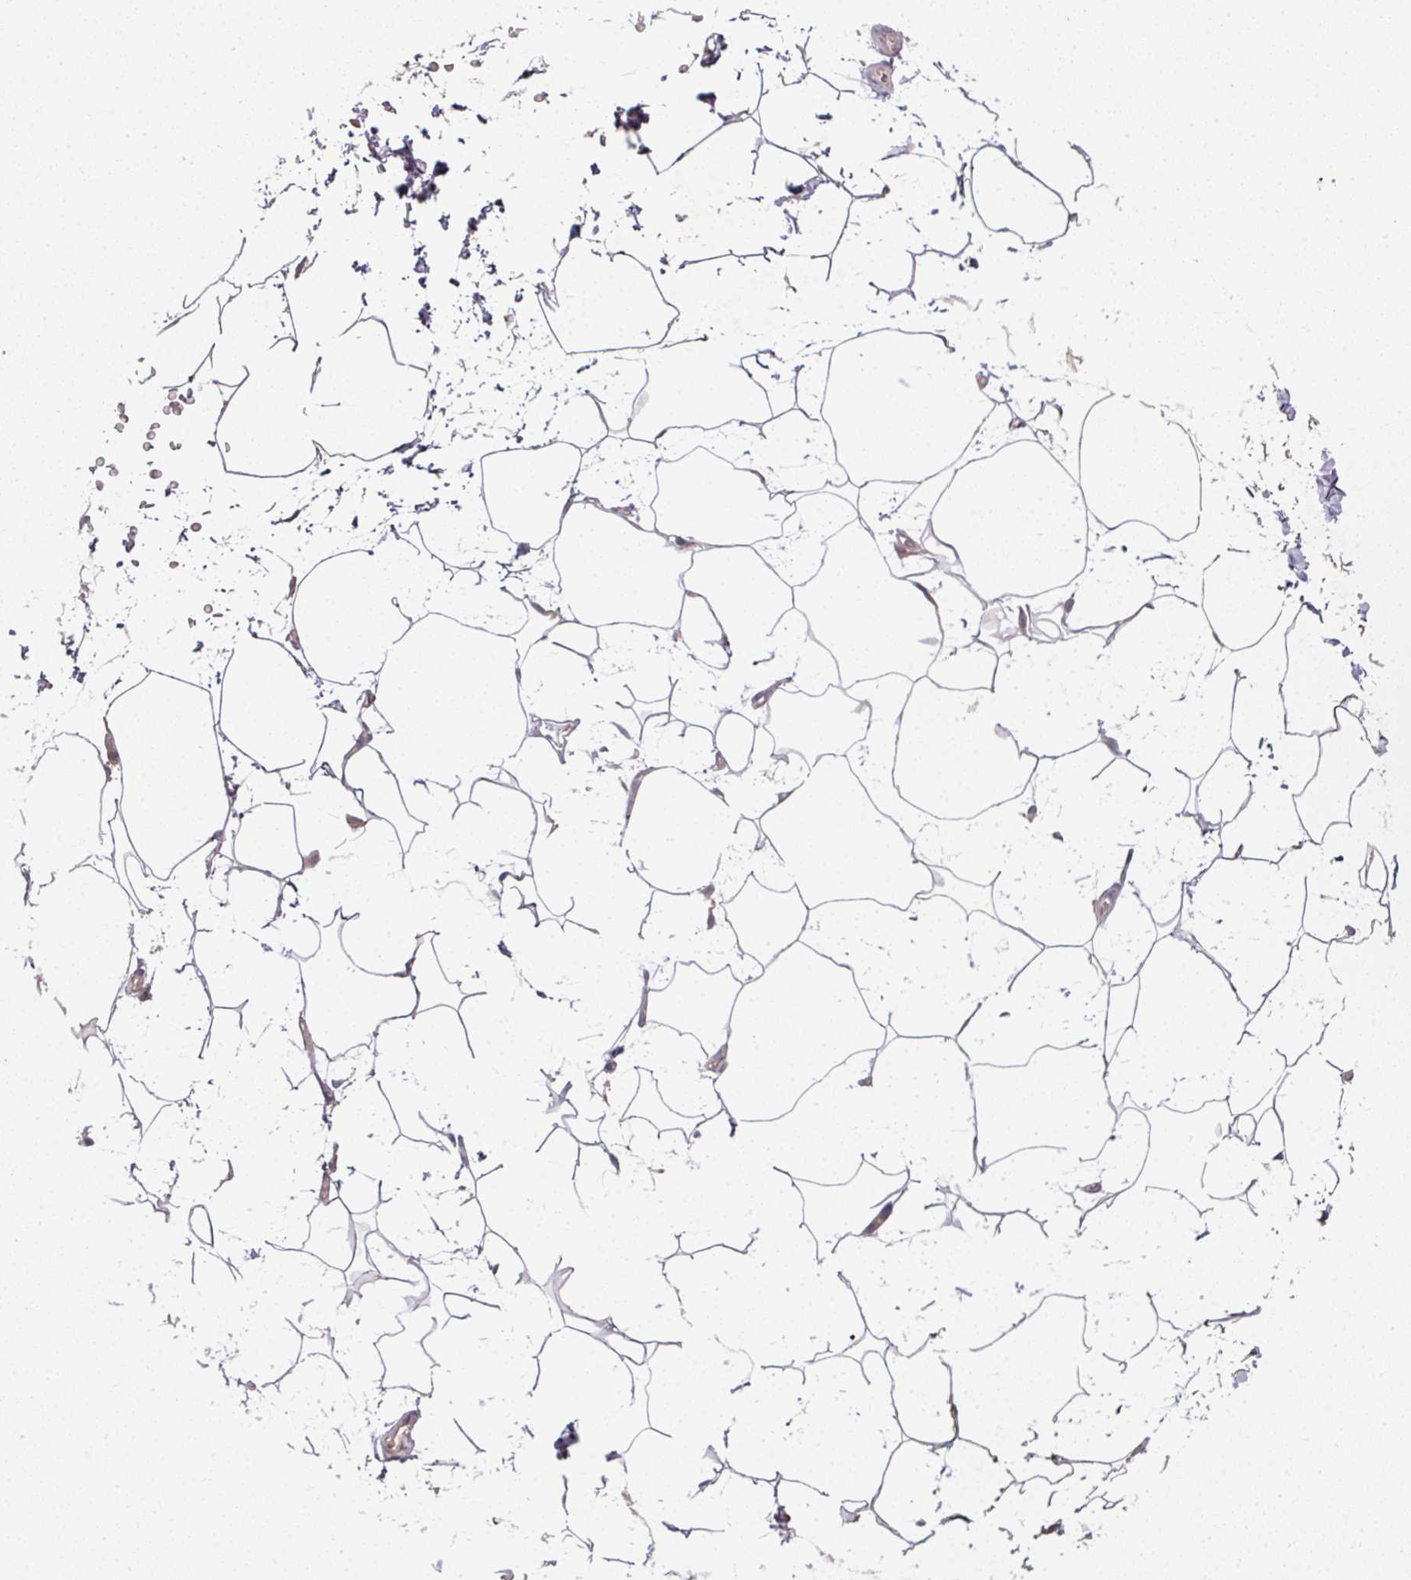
{"staining": {"intensity": "negative", "quantity": "none", "location": "none"}, "tissue": "adipose tissue", "cell_type": "Adipocytes", "image_type": "normal", "snomed": [{"axis": "morphology", "description": "Normal tissue, NOS"}, {"axis": "topography", "description": "Vascular tissue"}, {"axis": "topography", "description": "Peripheral nerve tissue"}], "caption": "Photomicrograph shows no significant protein staining in adipocytes of benign adipose tissue.", "gene": "SPCS3", "patient": {"sex": "male", "age": 41}}